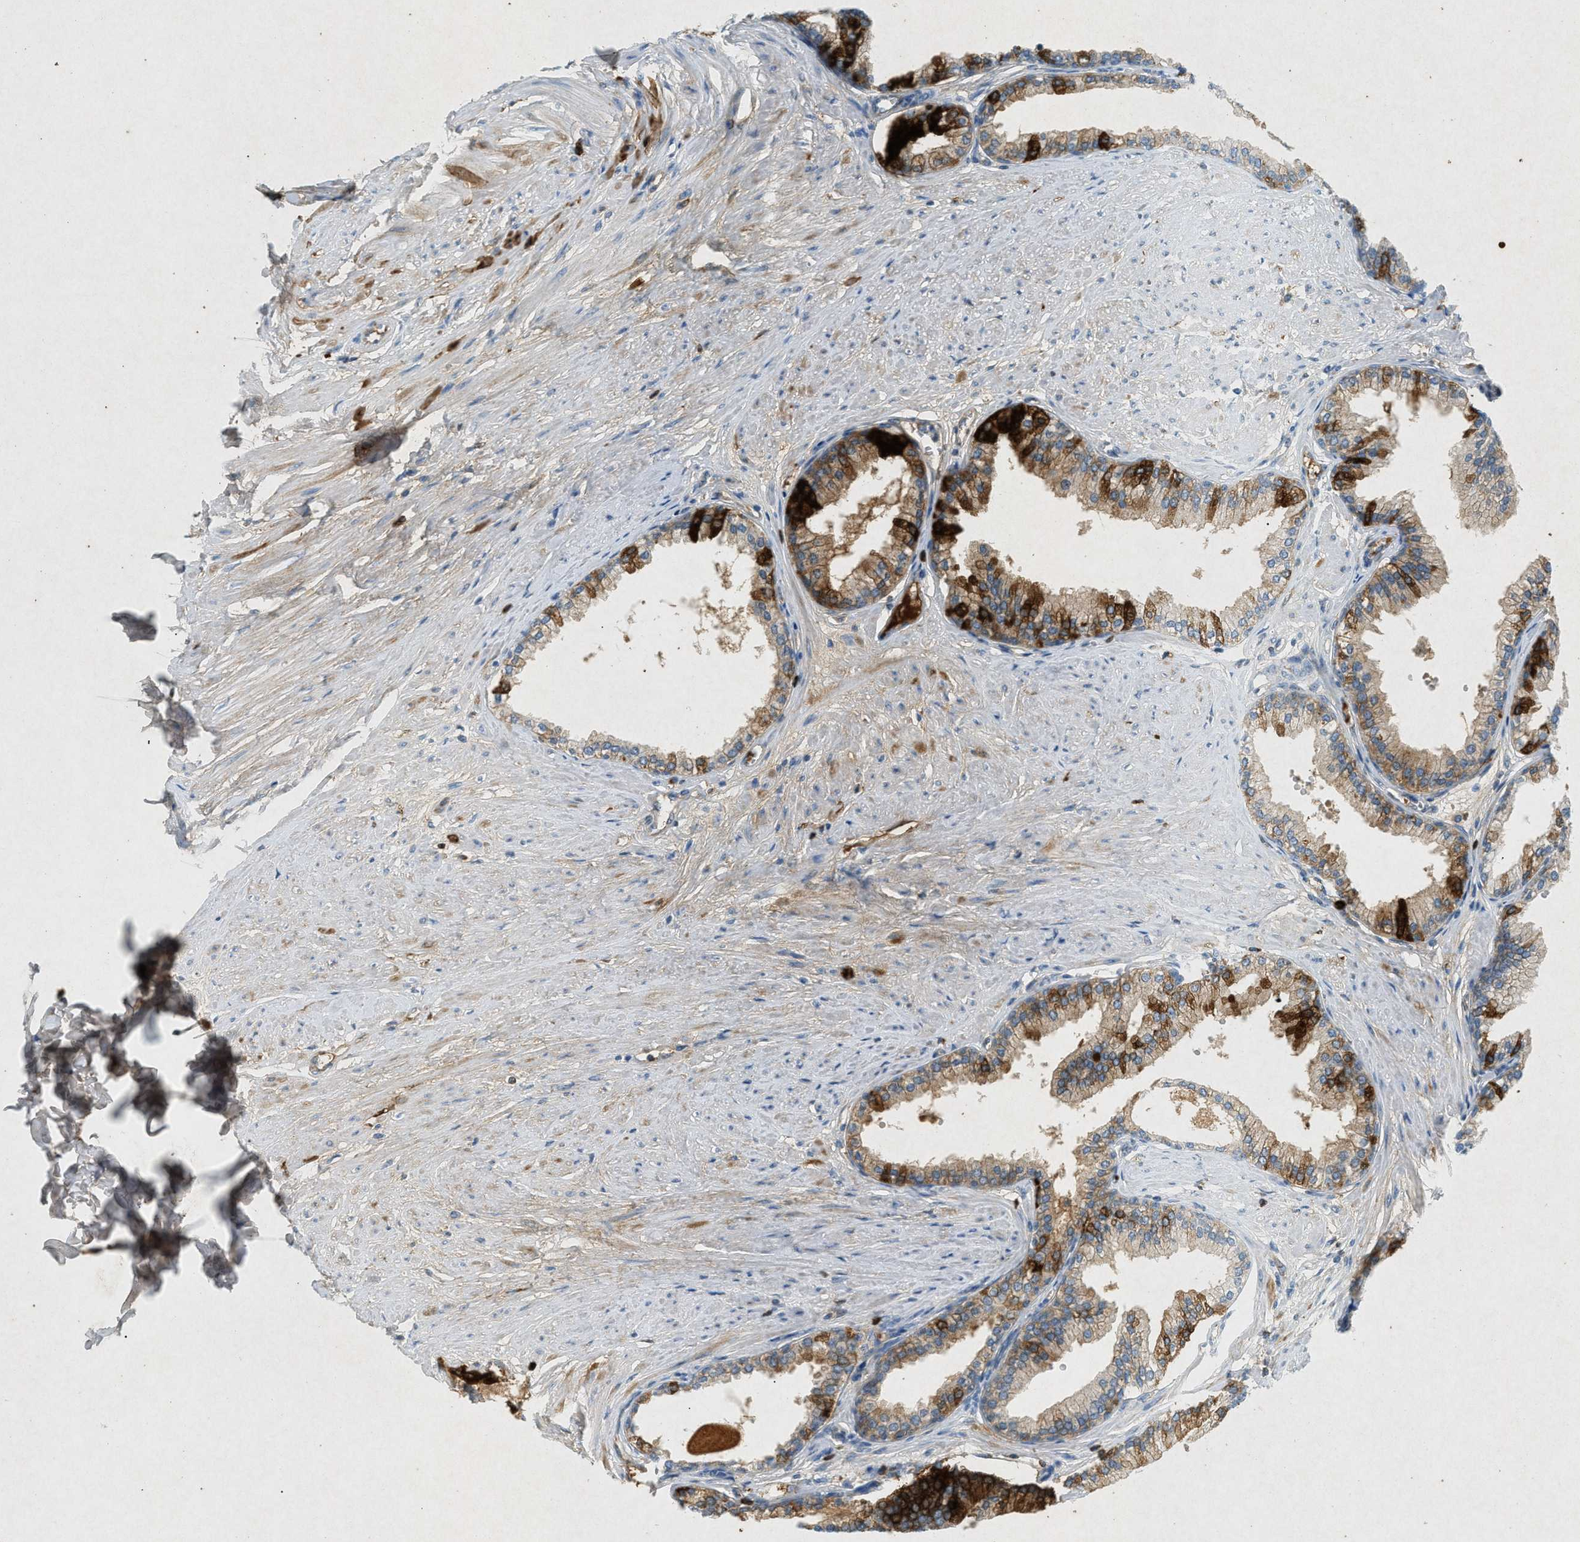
{"staining": {"intensity": "moderate", "quantity": "25%-75%", "location": "cytoplasmic/membranous"}, "tissue": "prostate", "cell_type": "Glandular cells", "image_type": "normal", "snomed": [{"axis": "morphology", "description": "Normal tissue, NOS"}, {"axis": "topography", "description": "Prostate"}], "caption": "Protein expression by immunohistochemistry (IHC) demonstrates moderate cytoplasmic/membranous staining in approximately 25%-75% of glandular cells in normal prostate.", "gene": "F2", "patient": {"sex": "male", "age": 64}}